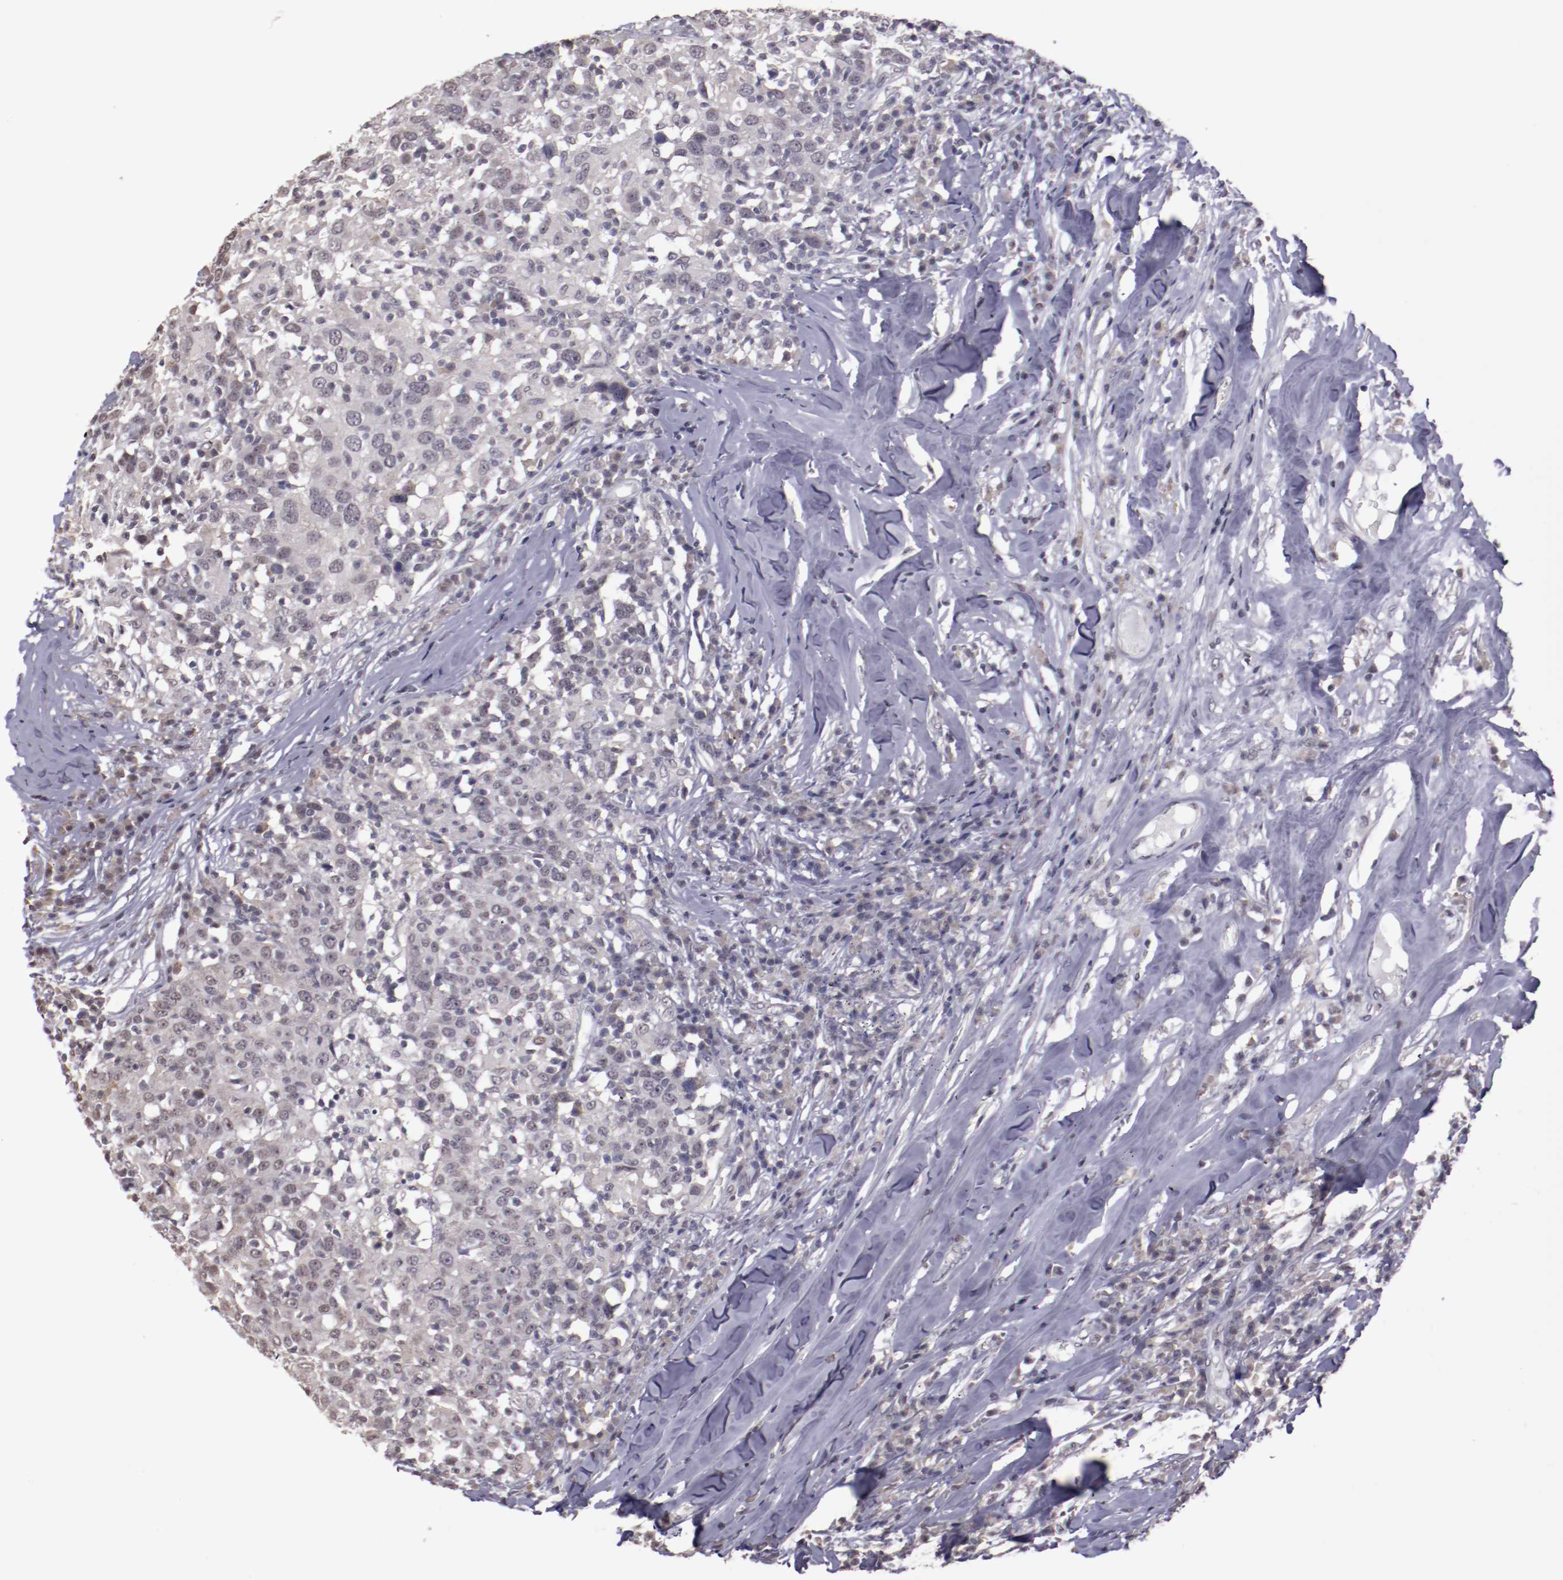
{"staining": {"intensity": "weak", "quantity": "25%-75%", "location": "nuclear"}, "tissue": "head and neck cancer", "cell_type": "Tumor cells", "image_type": "cancer", "snomed": [{"axis": "morphology", "description": "Adenocarcinoma, NOS"}, {"axis": "topography", "description": "Salivary gland"}, {"axis": "topography", "description": "Head-Neck"}], "caption": "Tumor cells reveal low levels of weak nuclear staining in approximately 25%-75% of cells in human adenocarcinoma (head and neck).", "gene": "NRXN3", "patient": {"sex": "female", "age": 65}}